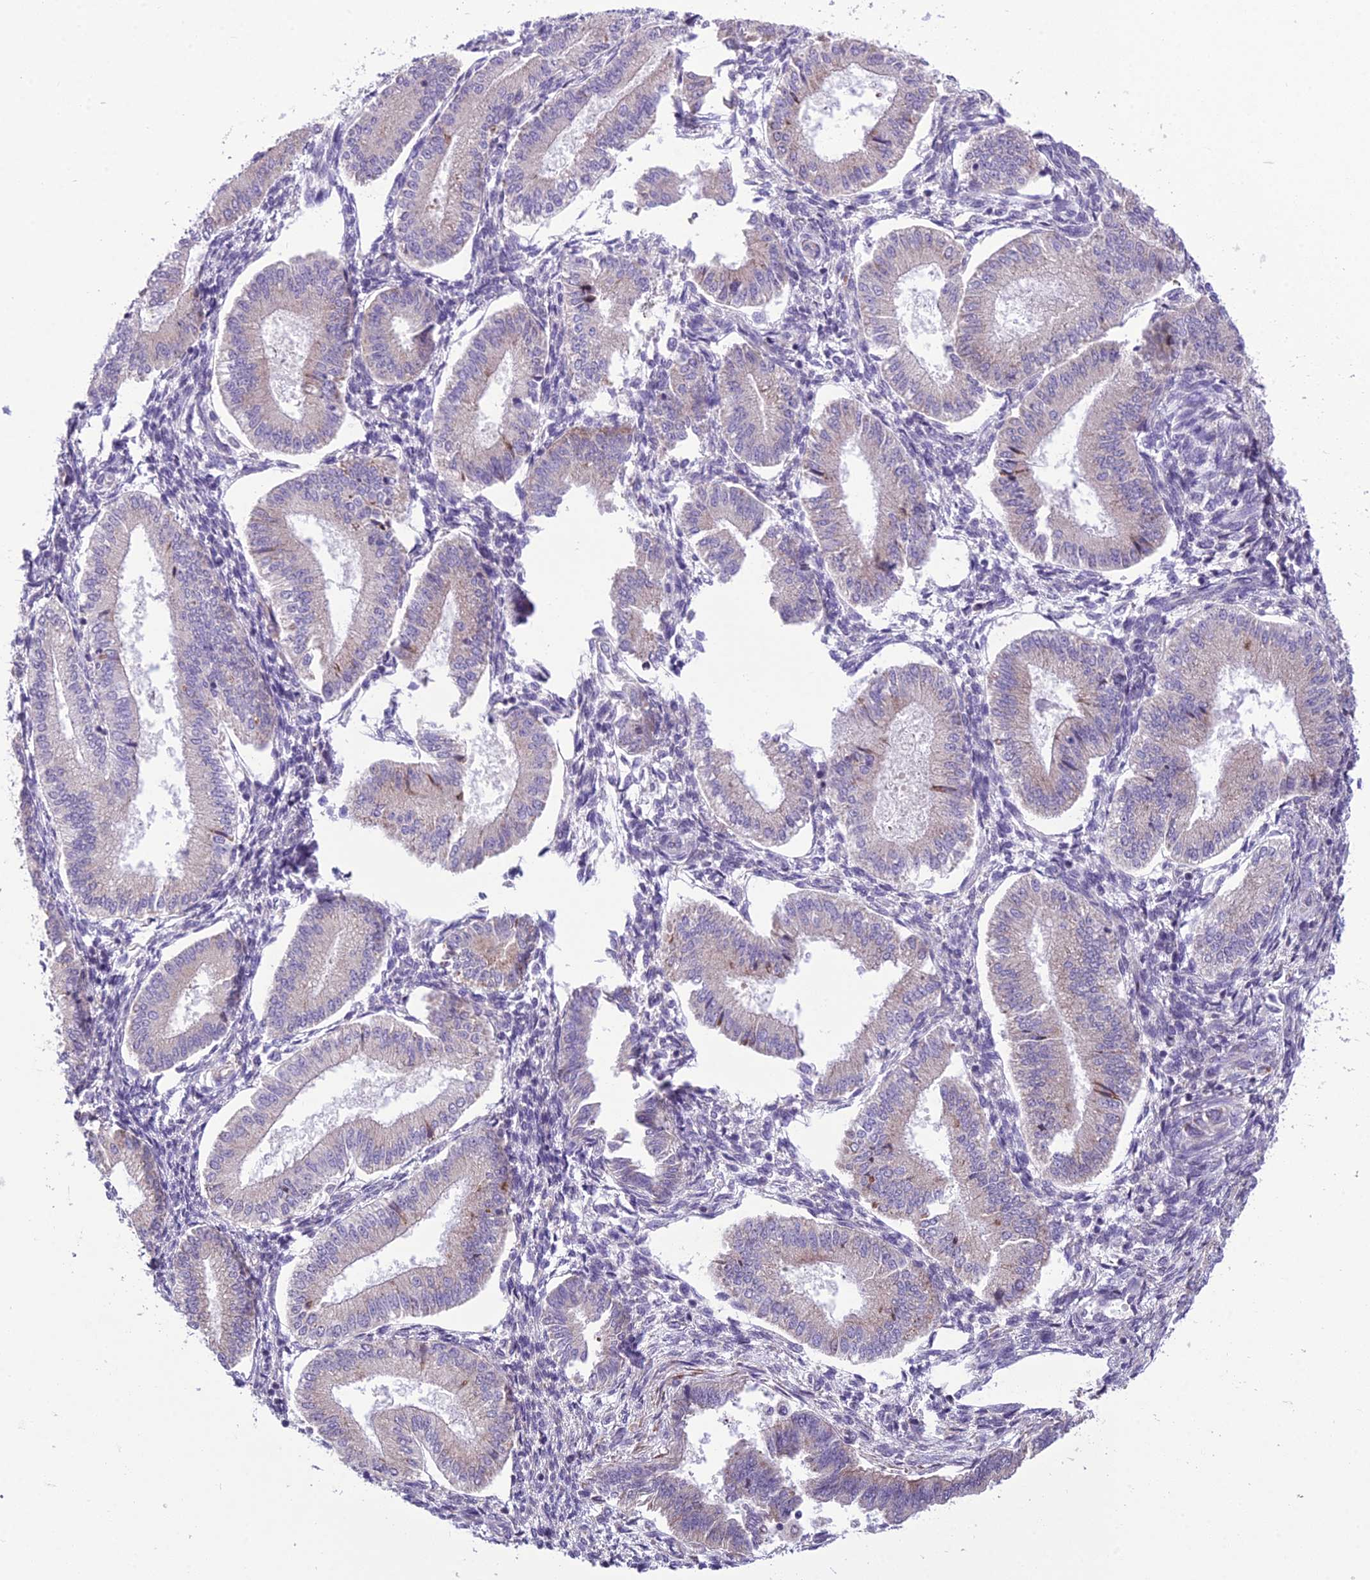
{"staining": {"intensity": "negative", "quantity": "none", "location": "none"}, "tissue": "endometrium", "cell_type": "Cells in endometrial stroma", "image_type": "normal", "snomed": [{"axis": "morphology", "description": "Normal tissue, NOS"}, {"axis": "topography", "description": "Endometrium"}], "caption": "This image is of normal endometrium stained with immunohistochemistry (IHC) to label a protein in brown with the nuclei are counter-stained blue. There is no positivity in cells in endometrial stroma.", "gene": "RPS26", "patient": {"sex": "female", "age": 39}}